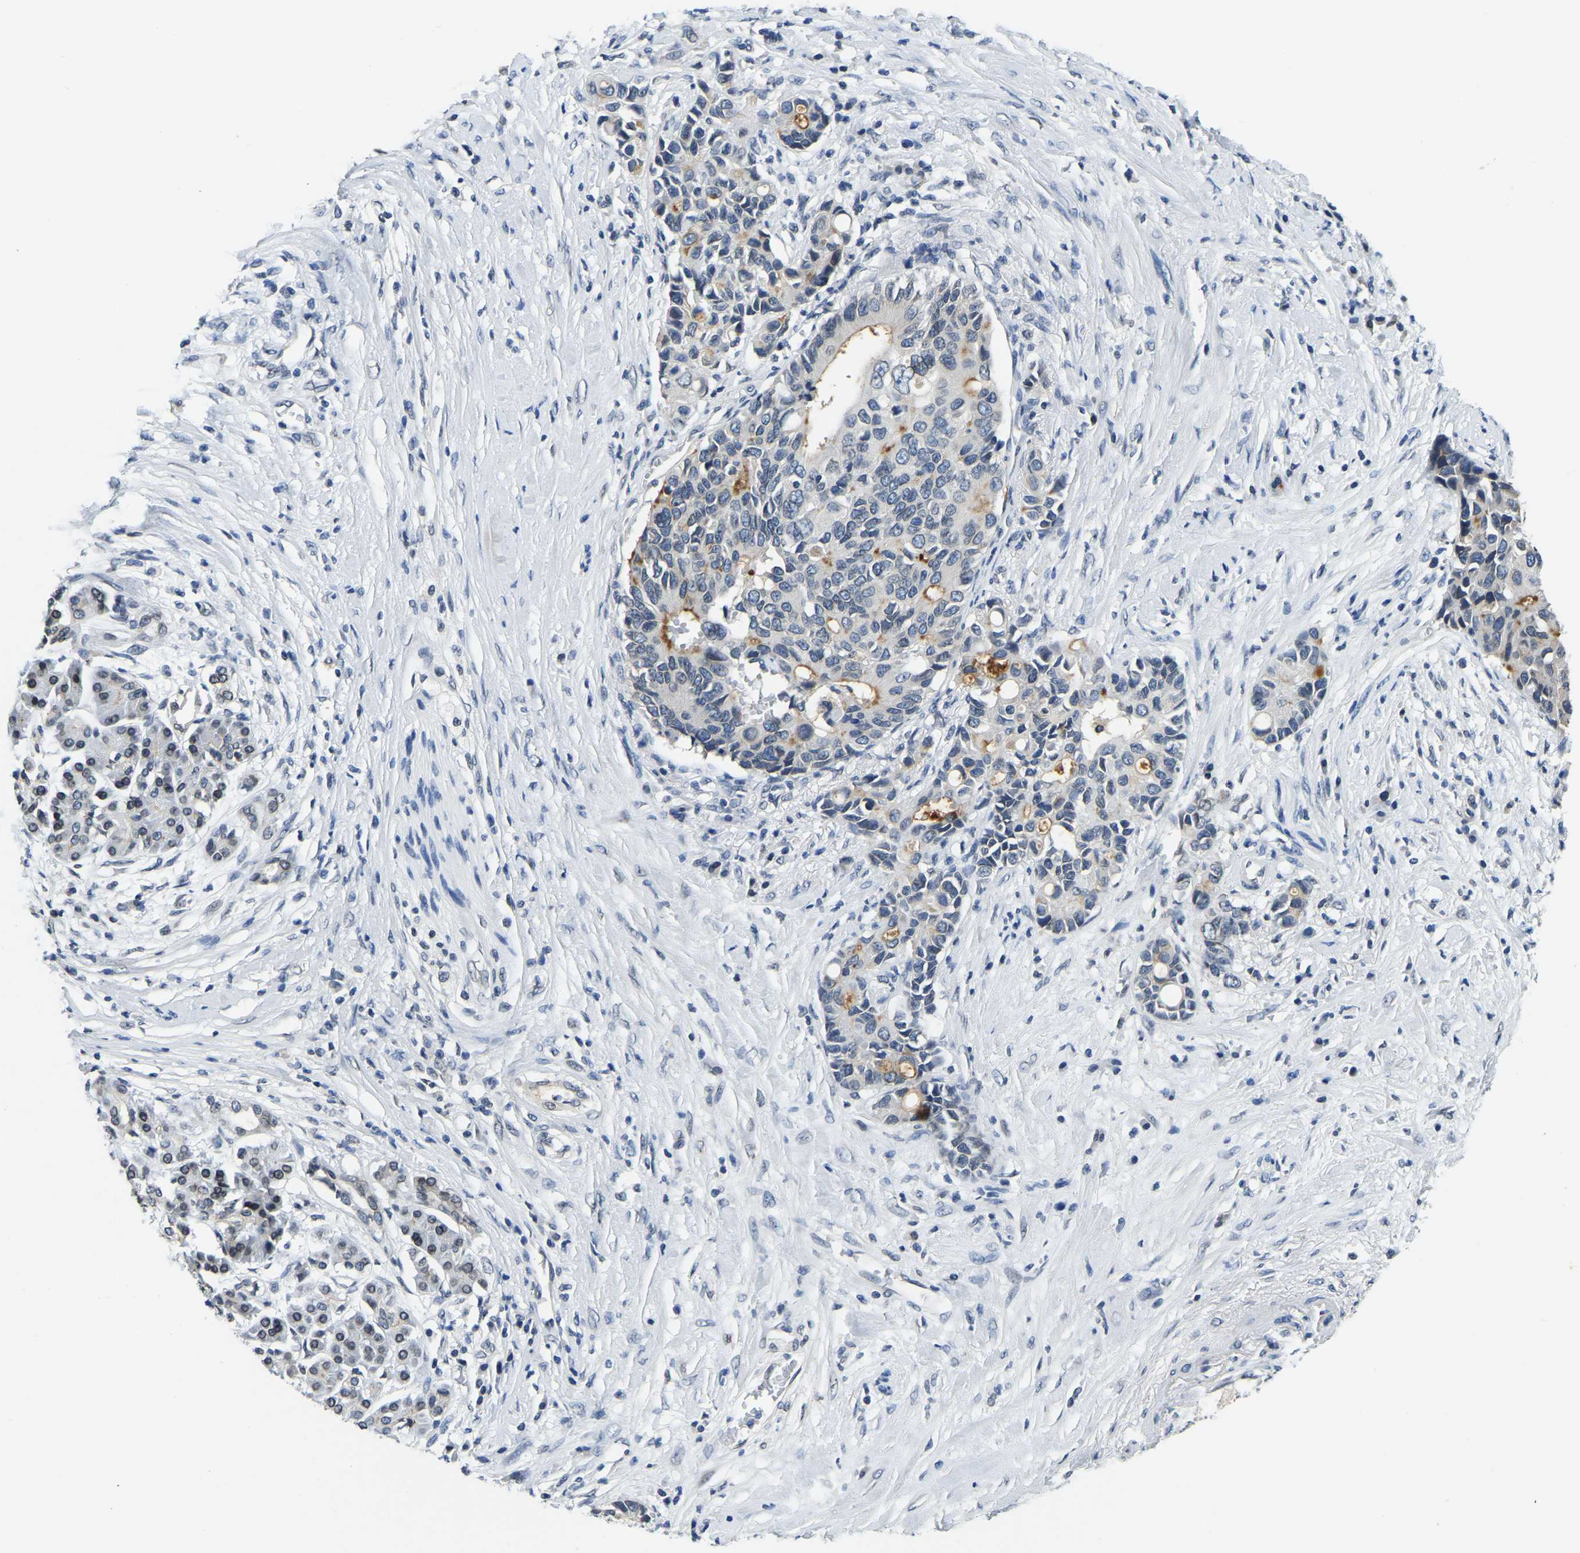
{"staining": {"intensity": "moderate", "quantity": "<25%", "location": "cytoplasmic/membranous"}, "tissue": "pancreatic cancer", "cell_type": "Tumor cells", "image_type": "cancer", "snomed": [{"axis": "morphology", "description": "Adenocarcinoma, NOS"}, {"axis": "topography", "description": "Pancreas"}], "caption": "Immunohistochemistry (IHC) micrograph of pancreatic adenocarcinoma stained for a protein (brown), which exhibits low levels of moderate cytoplasmic/membranous staining in approximately <25% of tumor cells.", "gene": "RANBP2", "patient": {"sex": "female", "age": 56}}